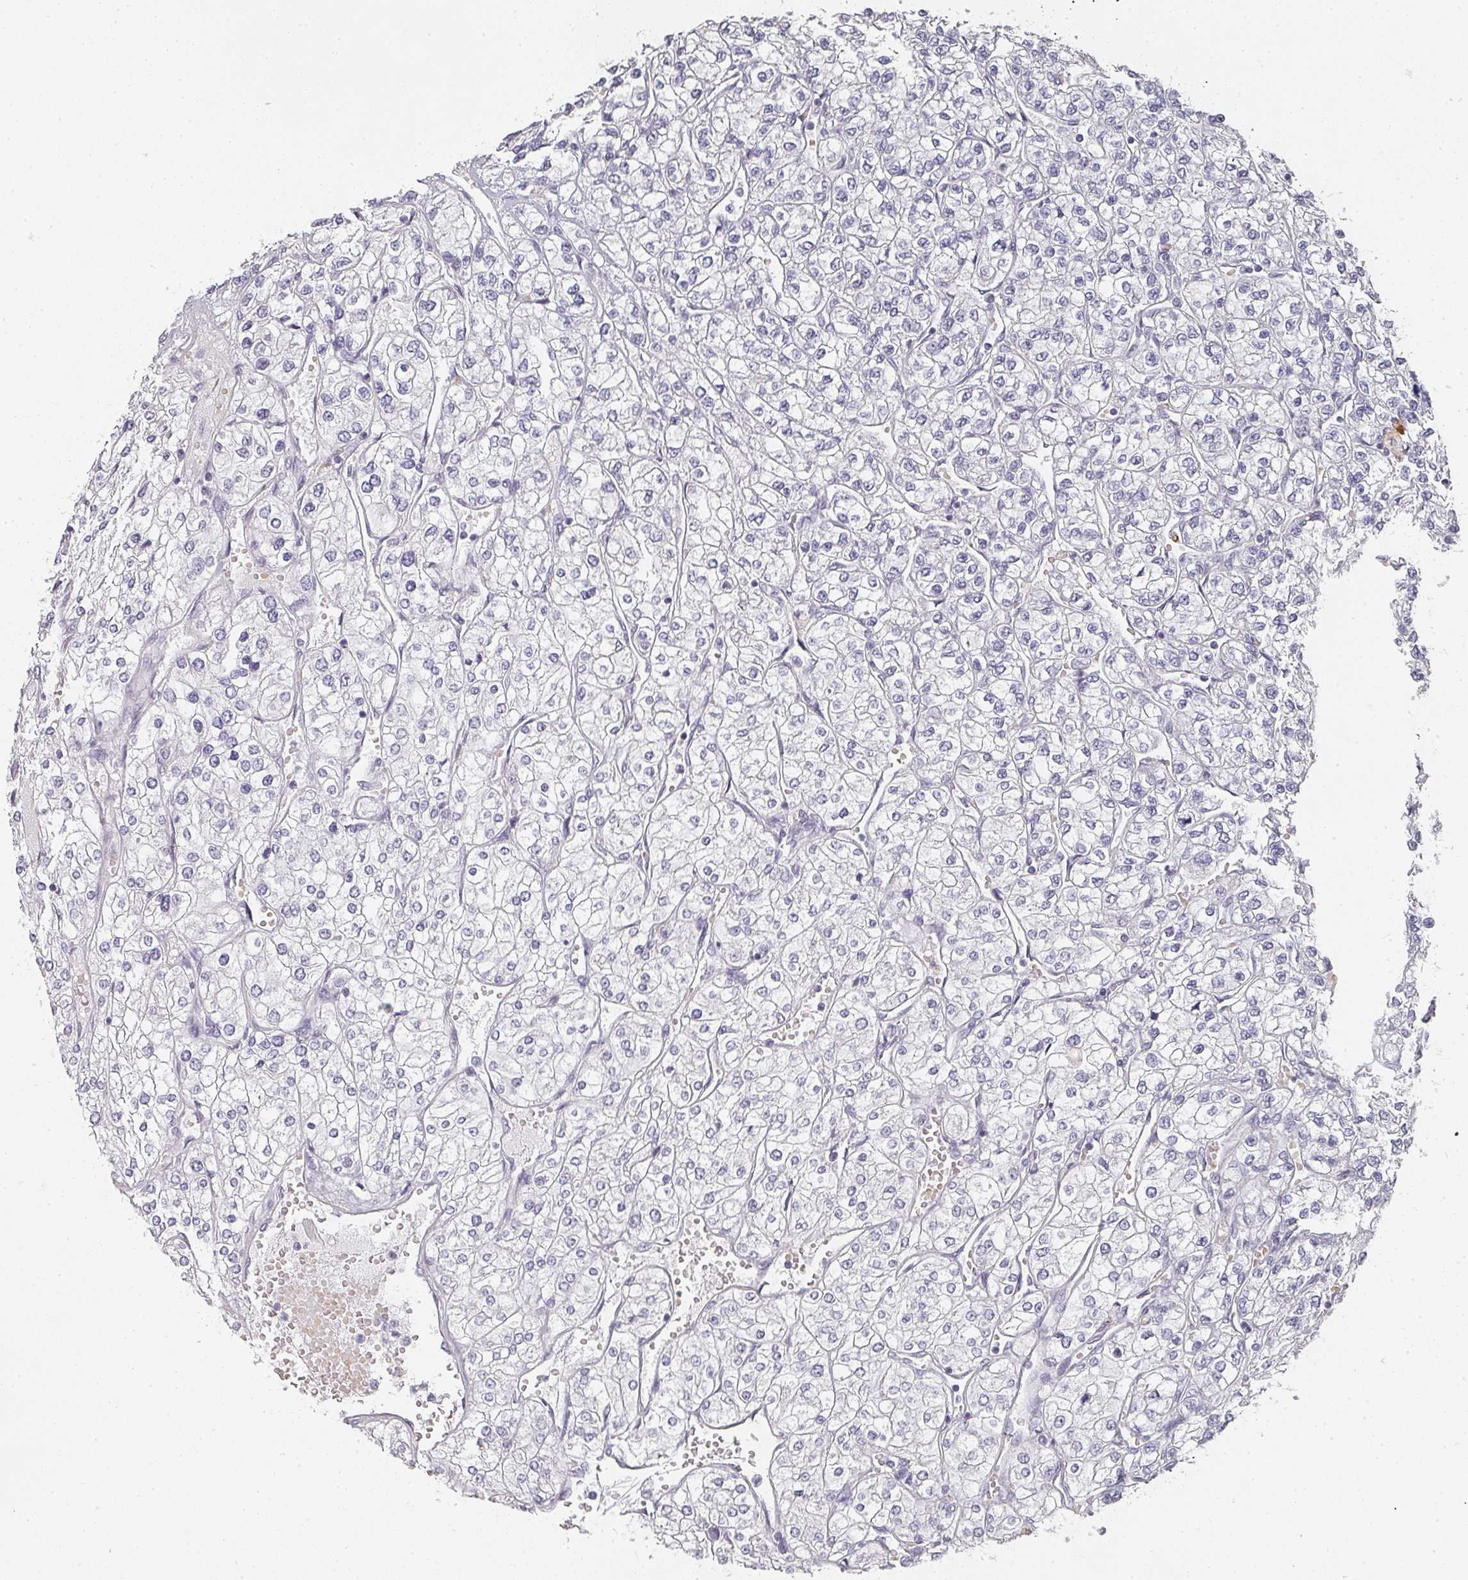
{"staining": {"intensity": "negative", "quantity": "none", "location": "none"}, "tissue": "renal cancer", "cell_type": "Tumor cells", "image_type": "cancer", "snomed": [{"axis": "morphology", "description": "Adenocarcinoma, NOS"}, {"axis": "topography", "description": "Kidney"}], "caption": "The micrograph displays no staining of tumor cells in renal cancer.", "gene": "SHISA2", "patient": {"sex": "male", "age": 80}}